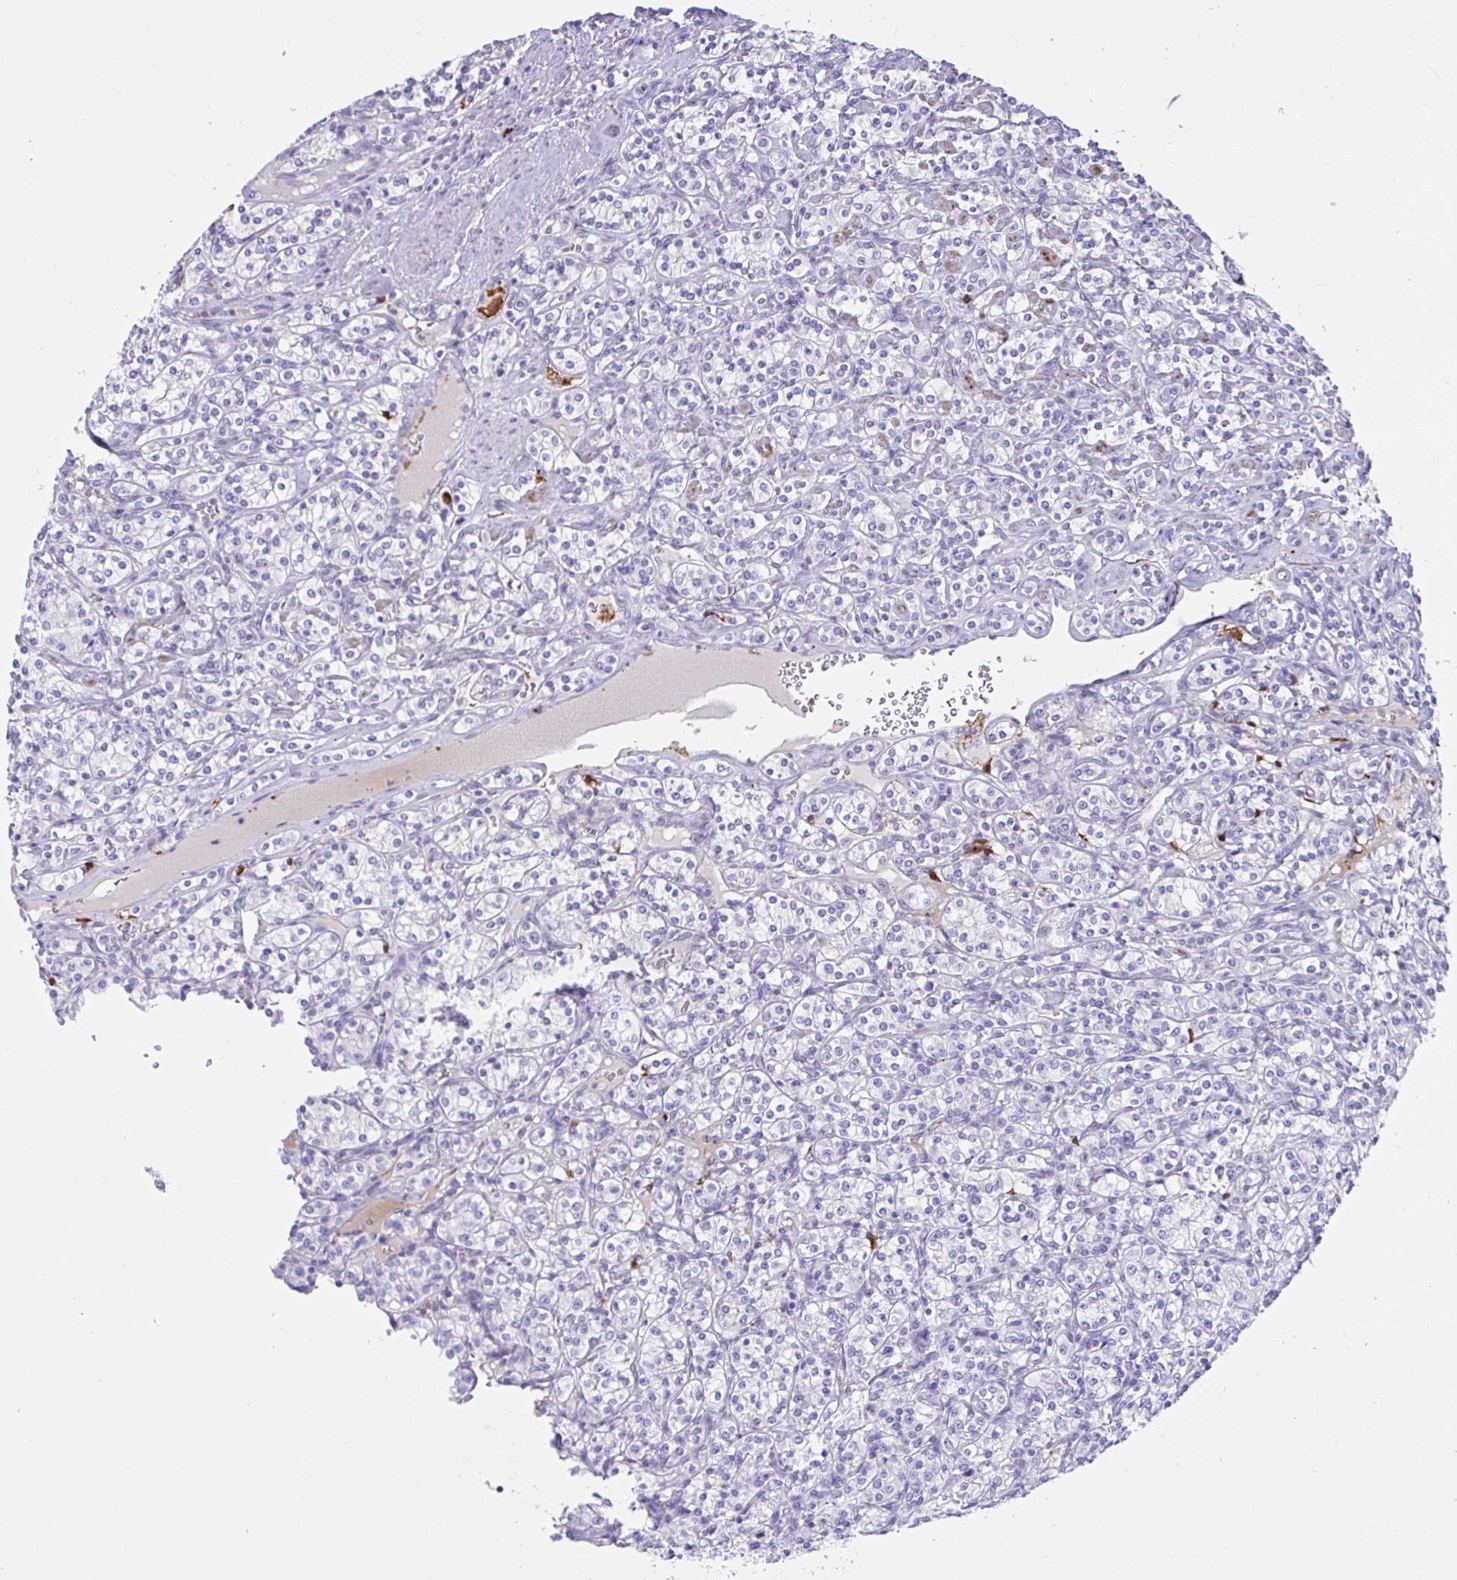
{"staining": {"intensity": "negative", "quantity": "none", "location": "none"}, "tissue": "renal cancer", "cell_type": "Tumor cells", "image_type": "cancer", "snomed": [{"axis": "morphology", "description": "Adenocarcinoma, NOS"}, {"axis": "topography", "description": "Kidney"}], "caption": "The IHC image has no significant expression in tumor cells of renal cancer (adenocarcinoma) tissue.", "gene": "KMT2E", "patient": {"sex": "male", "age": 77}}